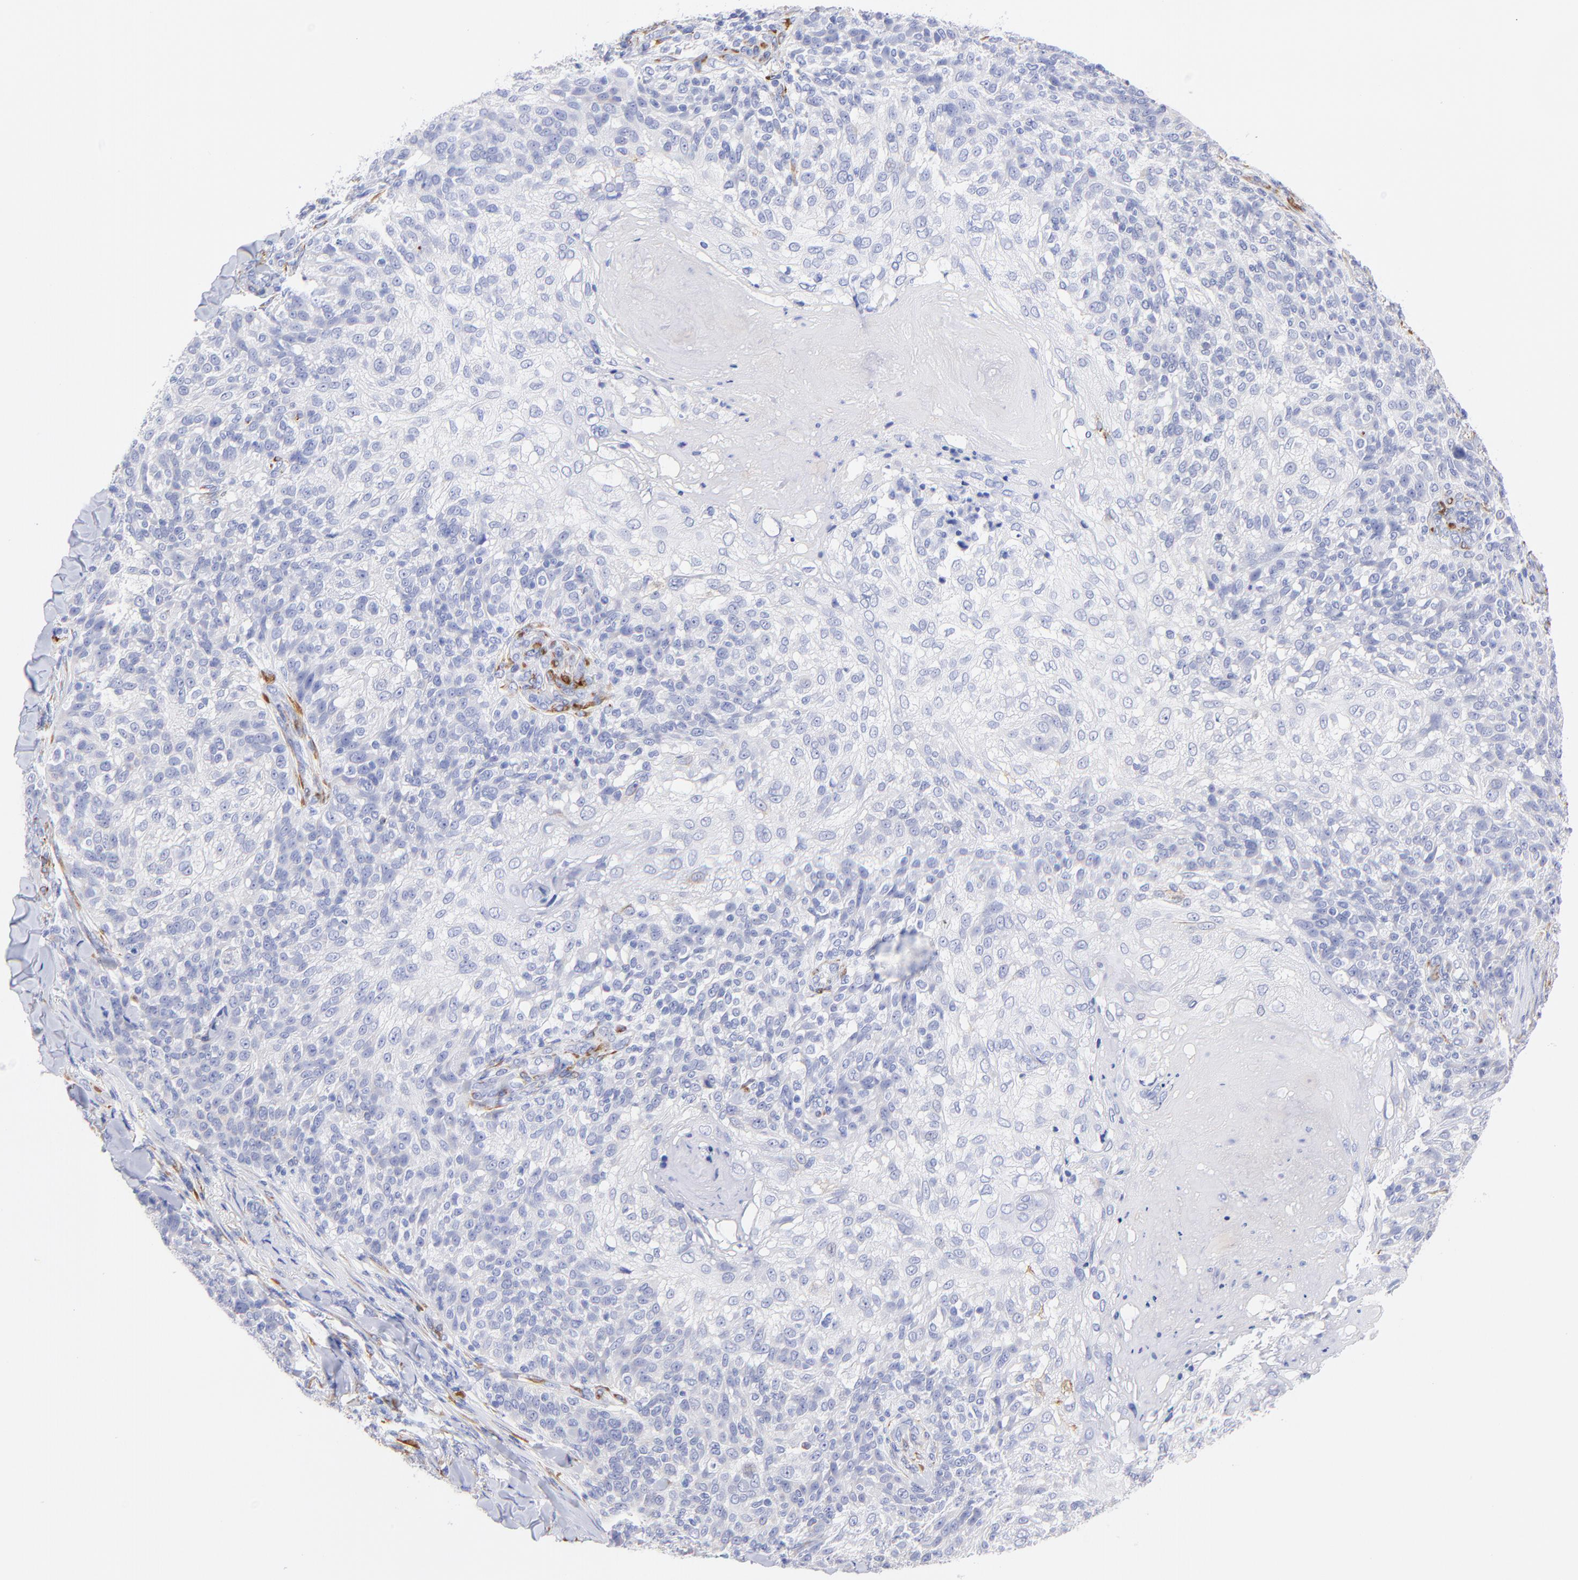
{"staining": {"intensity": "moderate", "quantity": "<25%", "location": "cytoplasmic/membranous"}, "tissue": "skin cancer", "cell_type": "Tumor cells", "image_type": "cancer", "snomed": [{"axis": "morphology", "description": "Normal tissue, NOS"}, {"axis": "morphology", "description": "Squamous cell carcinoma, NOS"}, {"axis": "topography", "description": "Skin"}], "caption": "An image of skin squamous cell carcinoma stained for a protein shows moderate cytoplasmic/membranous brown staining in tumor cells.", "gene": "C1QTNF6", "patient": {"sex": "female", "age": 83}}